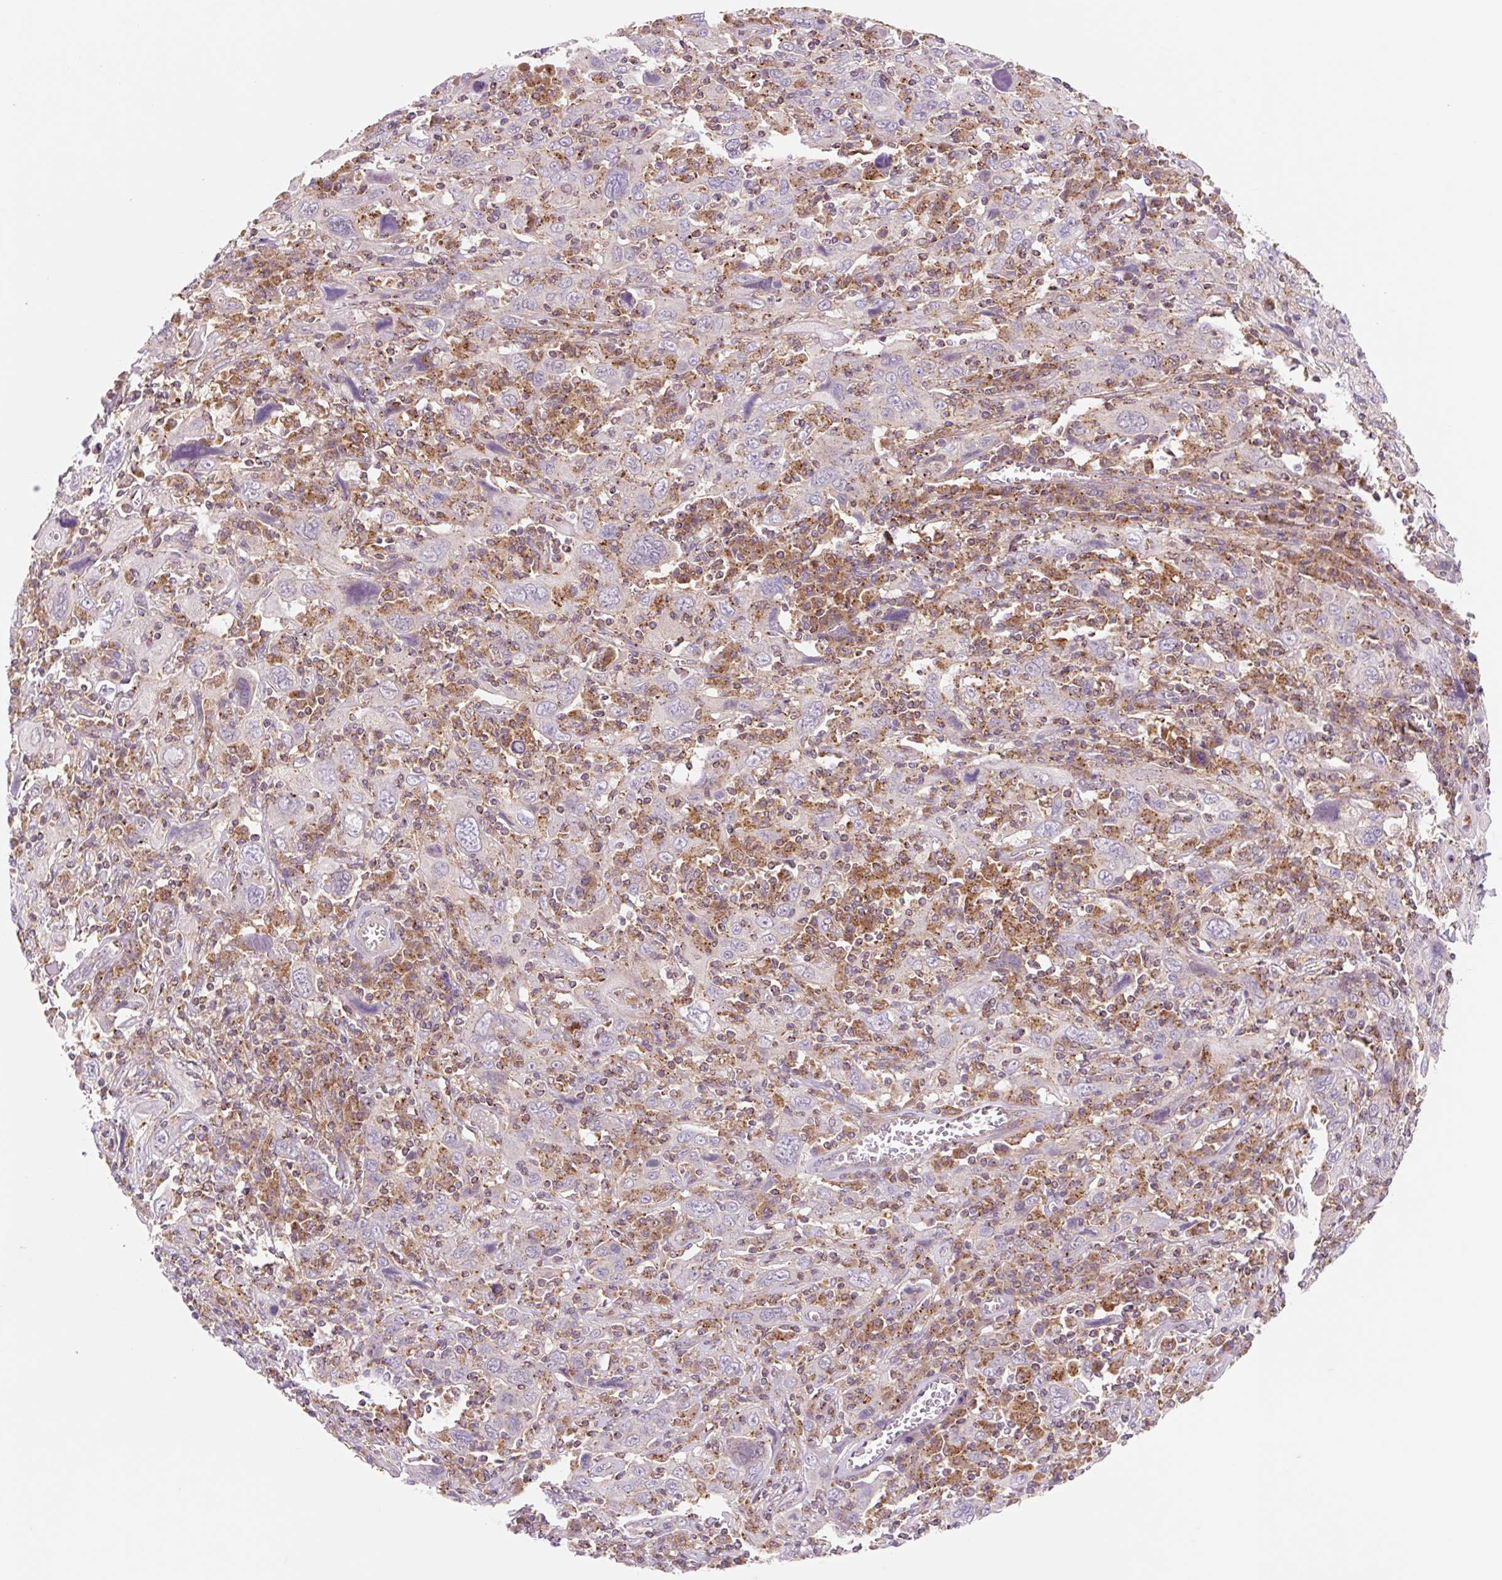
{"staining": {"intensity": "negative", "quantity": "none", "location": "none"}, "tissue": "cervical cancer", "cell_type": "Tumor cells", "image_type": "cancer", "snomed": [{"axis": "morphology", "description": "Squamous cell carcinoma, NOS"}, {"axis": "topography", "description": "Cervix"}], "caption": "Cervical cancer stained for a protein using immunohistochemistry (IHC) exhibits no staining tumor cells.", "gene": "VPS4A", "patient": {"sex": "female", "age": 46}}